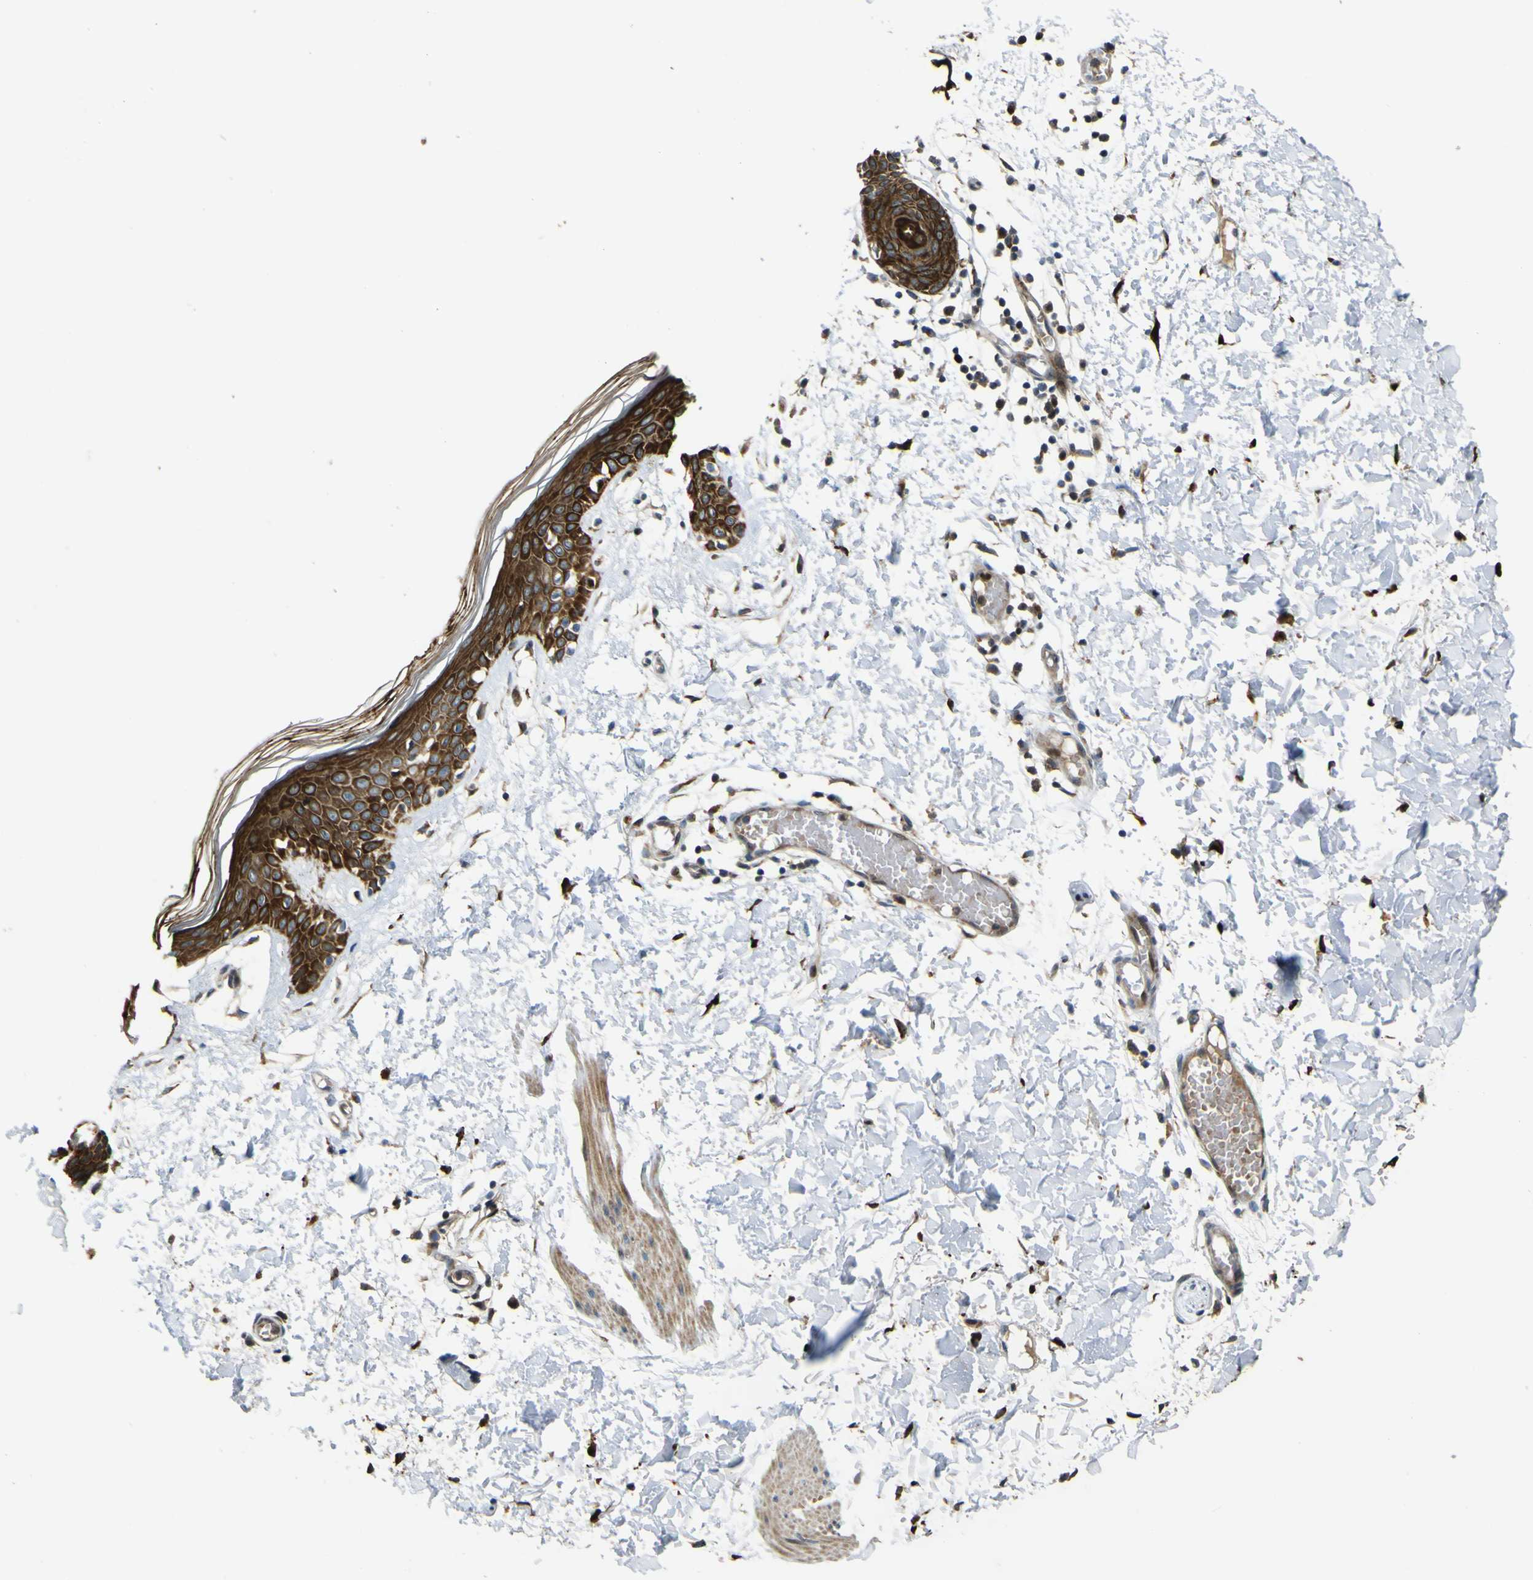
{"staining": {"intensity": "strong", "quantity": ">75%", "location": "cytoplasmic/membranous"}, "tissue": "skin", "cell_type": "Fibroblasts", "image_type": "normal", "snomed": [{"axis": "morphology", "description": "Normal tissue, NOS"}, {"axis": "topography", "description": "Skin"}], "caption": "Skin stained with immunohistochemistry (IHC) reveals strong cytoplasmic/membranous positivity in approximately >75% of fibroblasts. The protein is shown in brown color, while the nuclei are stained blue.", "gene": "LBHD1", "patient": {"sex": "male", "age": 53}}